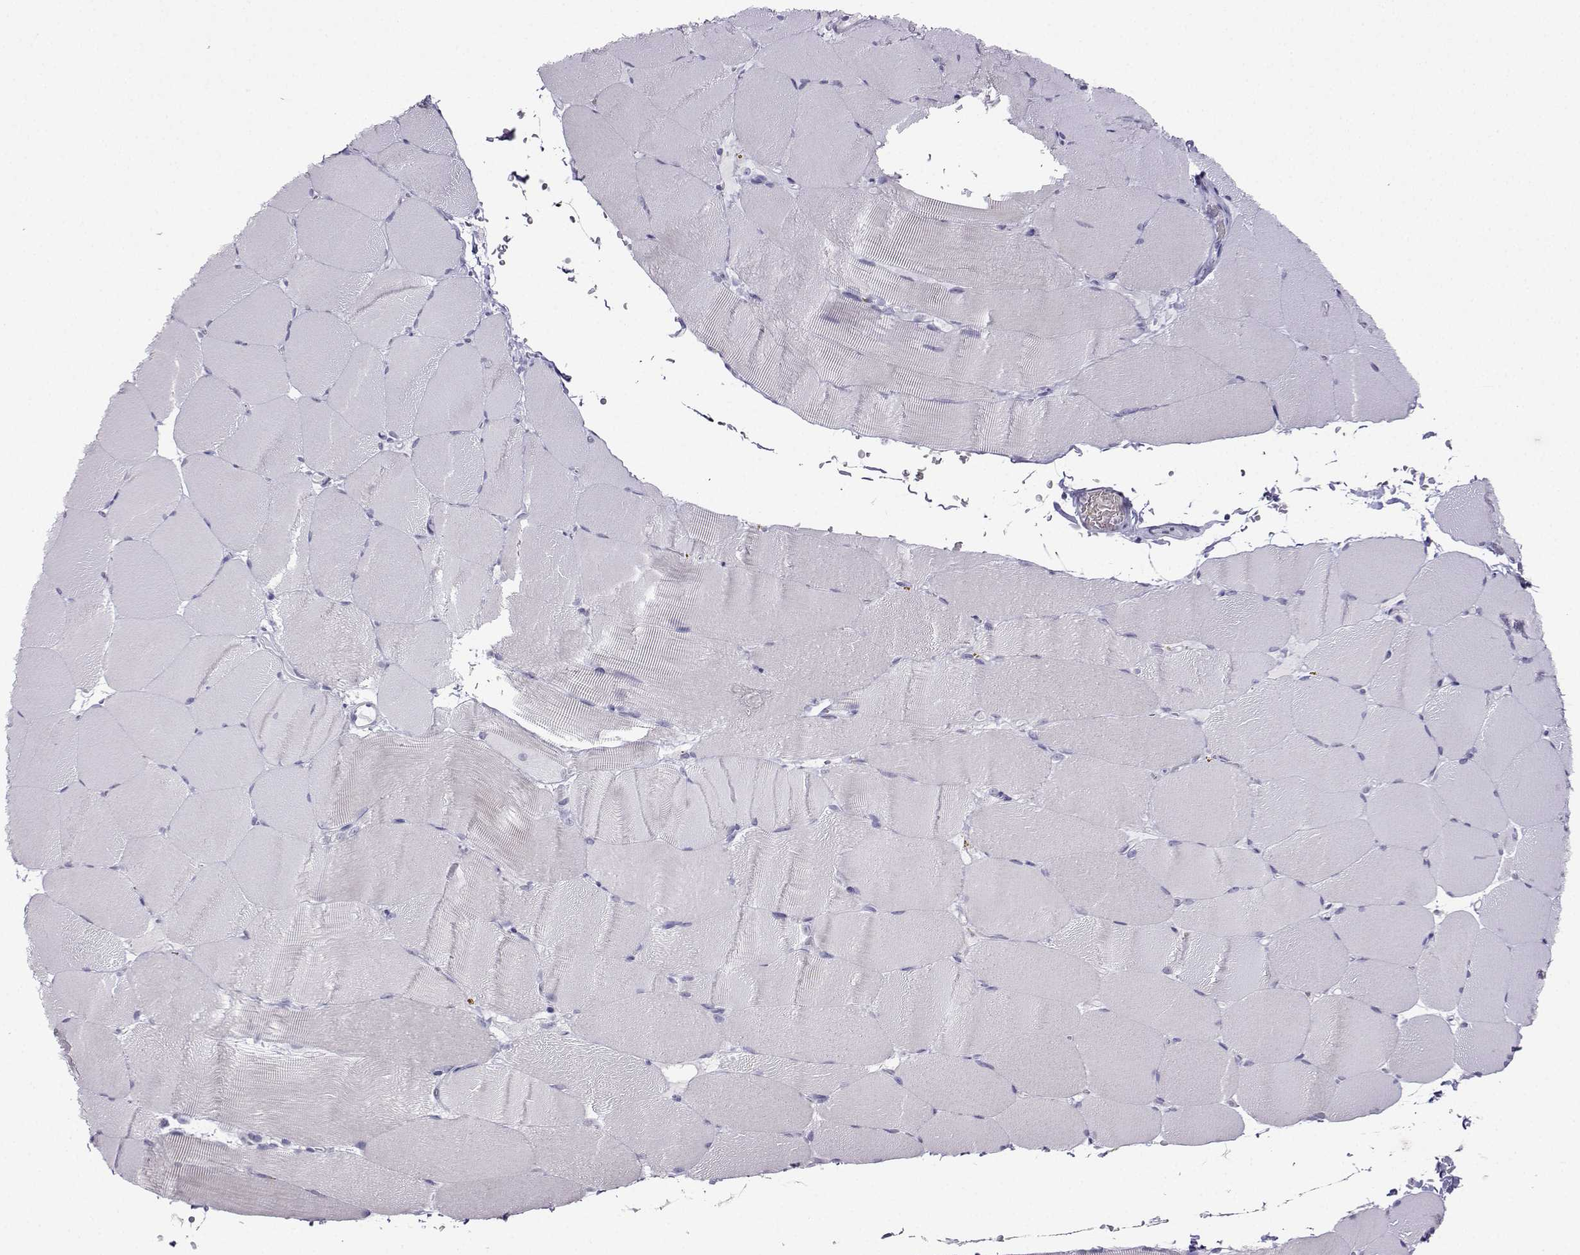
{"staining": {"intensity": "negative", "quantity": "none", "location": "none"}, "tissue": "skeletal muscle", "cell_type": "Myocytes", "image_type": "normal", "snomed": [{"axis": "morphology", "description": "Normal tissue, NOS"}, {"axis": "topography", "description": "Skeletal muscle"}], "caption": "DAB immunohistochemical staining of unremarkable skeletal muscle shows no significant staining in myocytes. The staining is performed using DAB (3,3'-diaminobenzidine) brown chromogen with nuclei counter-stained in using hematoxylin.", "gene": "FBXO24", "patient": {"sex": "female", "age": 37}}